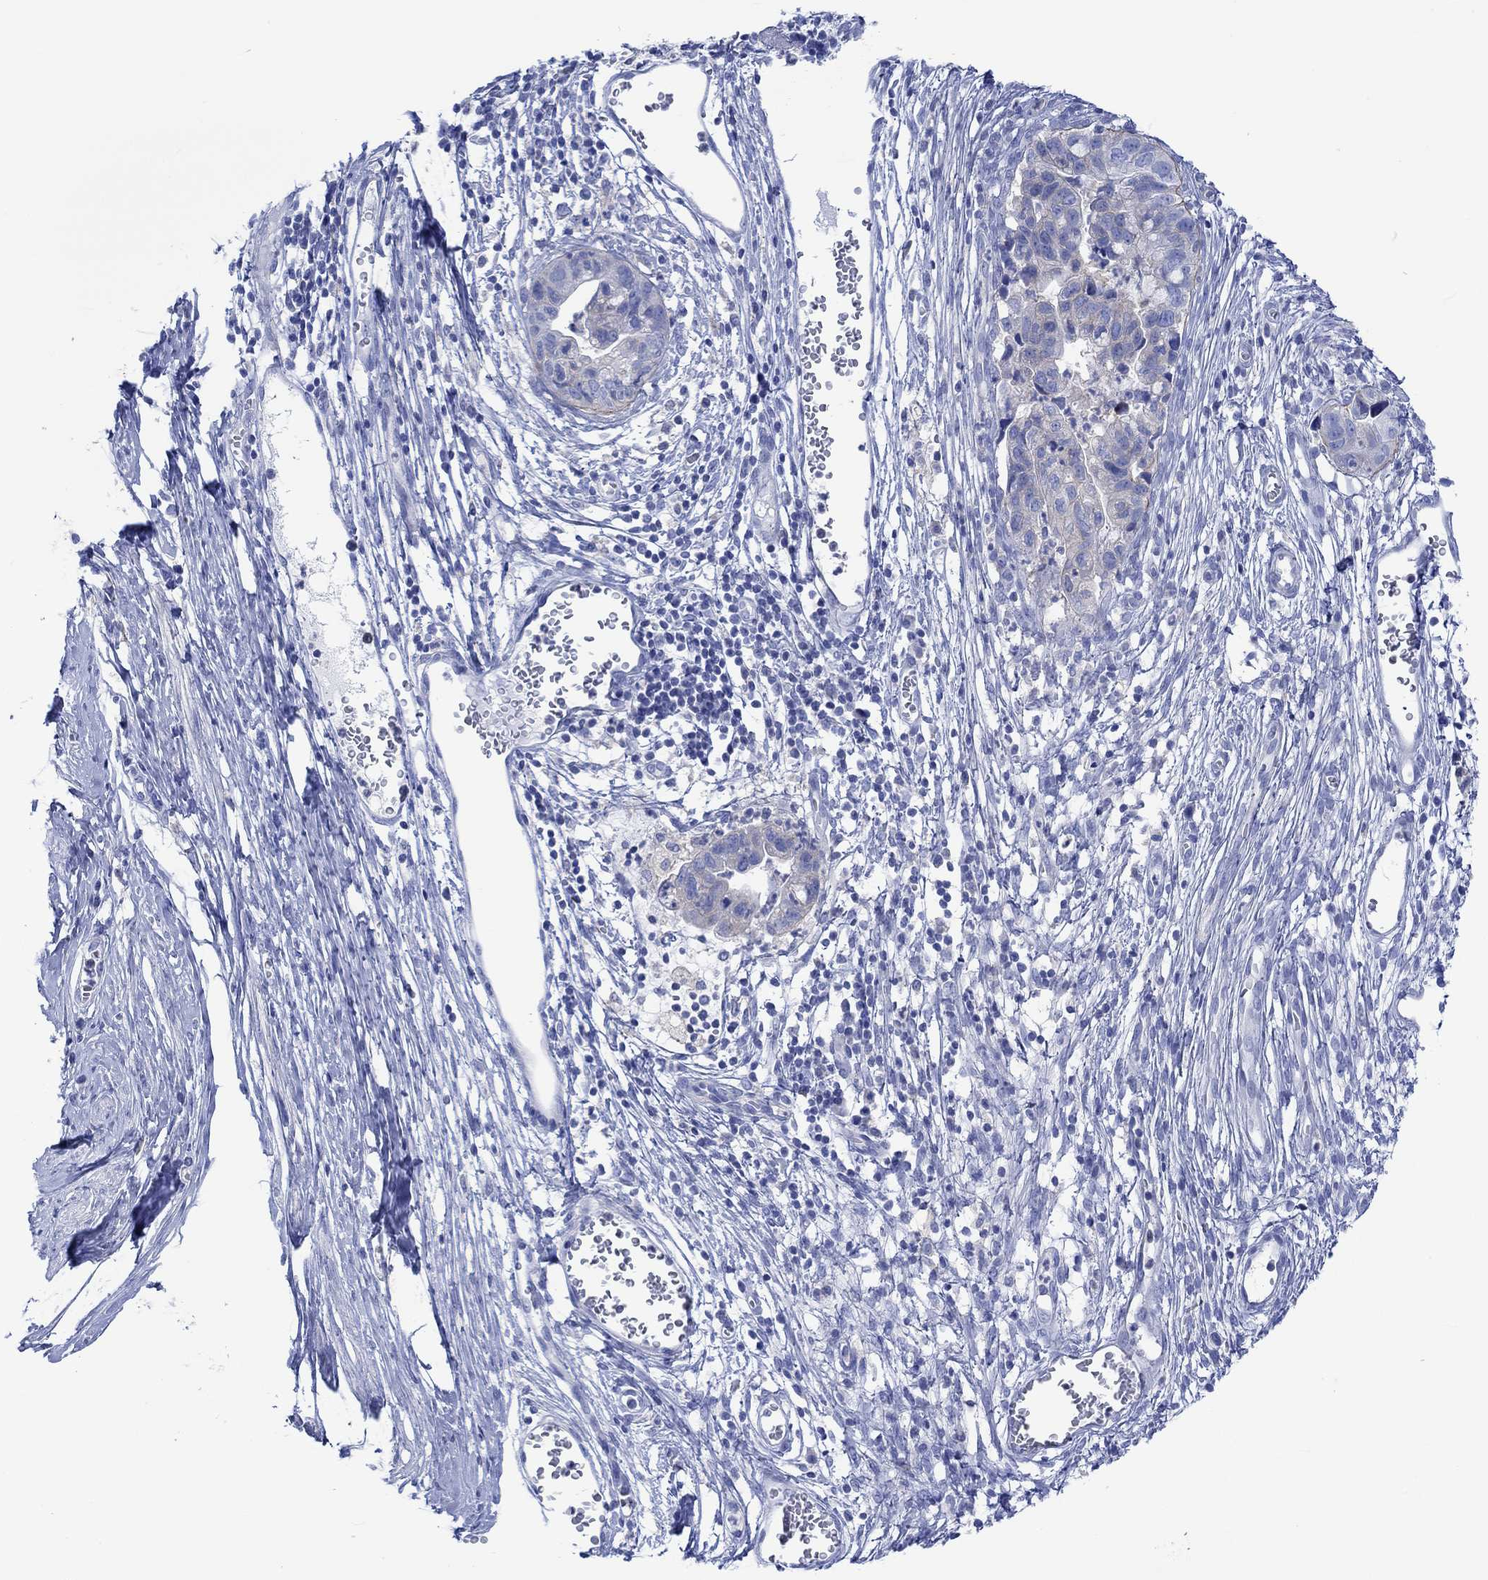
{"staining": {"intensity": "negative", "quantity": "none", "location": "none"}, "tissue": "cervical cancer", "cell_type": "Tumor cells", "image_type": "cancer", "snomed": [{"axis": "morphology", "description": "Adenocarcinoma, NOS"}, {"axis": "topography", "description": "Cervix"}], "caption": "IHC of cervical cancer displays no expression in tumor cells. (Brightfield microscopy of DAB (3,3'-diaminobenzidine) immunohistochemistry (IHC) at high magnification).", "gene": "REEP6", "patient": {"sex": "female", "age": 44}}